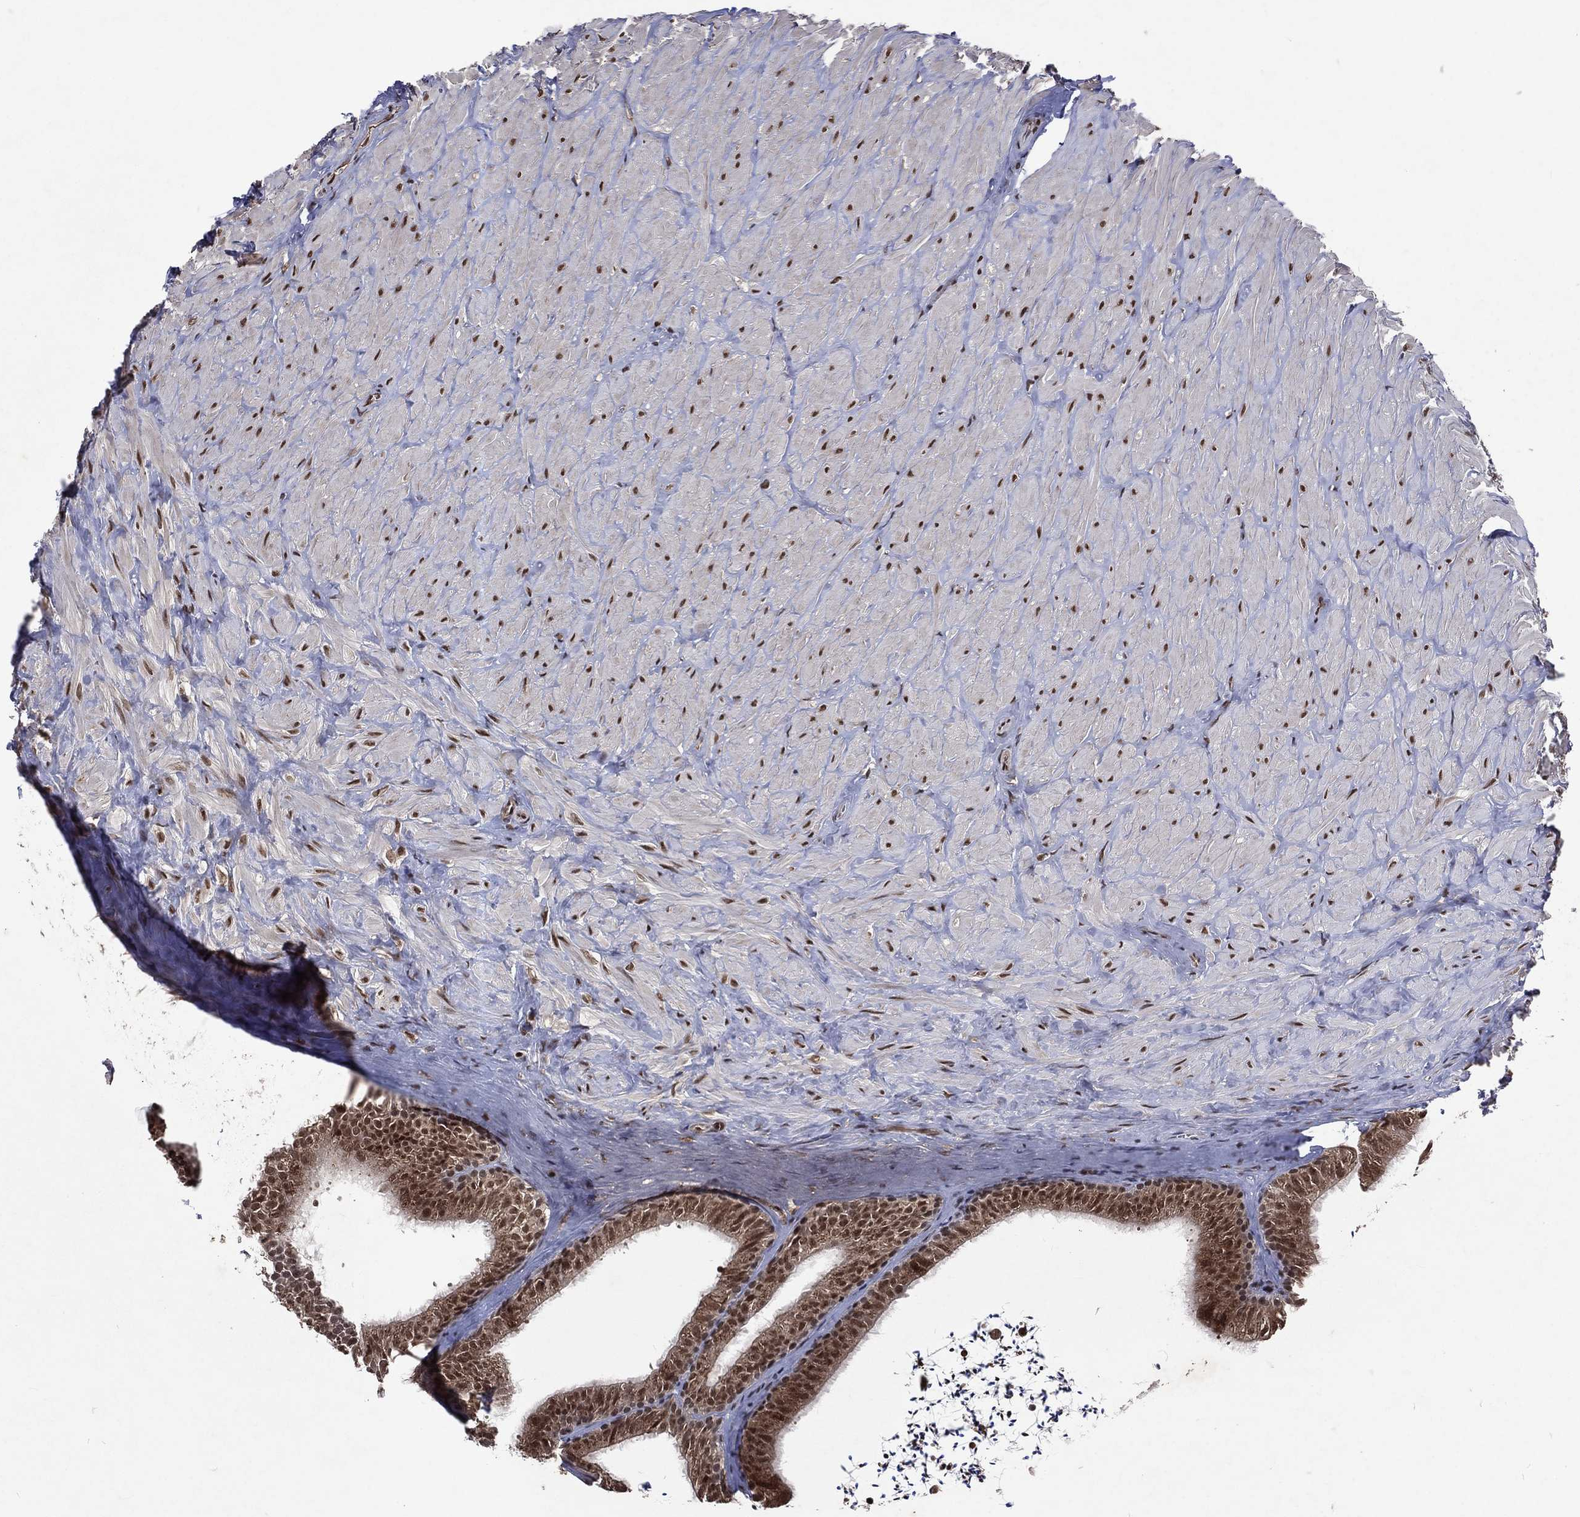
{"staining": {"intensity": "strong", "quantity": ">75%", "location": "cytoplasmic/membranous,nuclear"}, "tissue": "epididymis", "cell_type": "Glandular cells", "image_type": "normal", "snomed": [{"axis": "morphology", "description": "Normal tissue, NOS"}, {"axis": "topography", "description": "Epididymis"}], "caption": "Protein analysis of normal epididymis demonstrates strong cytoplasmic/membranous,nuclear expression in approximately >75% of glandular cells. The staining was performed using DAB (3,3'-diaminobenzidine), with brown indicating positive protein expression. Nuclei are stained blue with hematoxylin.", "gene": "DMAP1", "patient": {"sex": "male", "age": 32}}